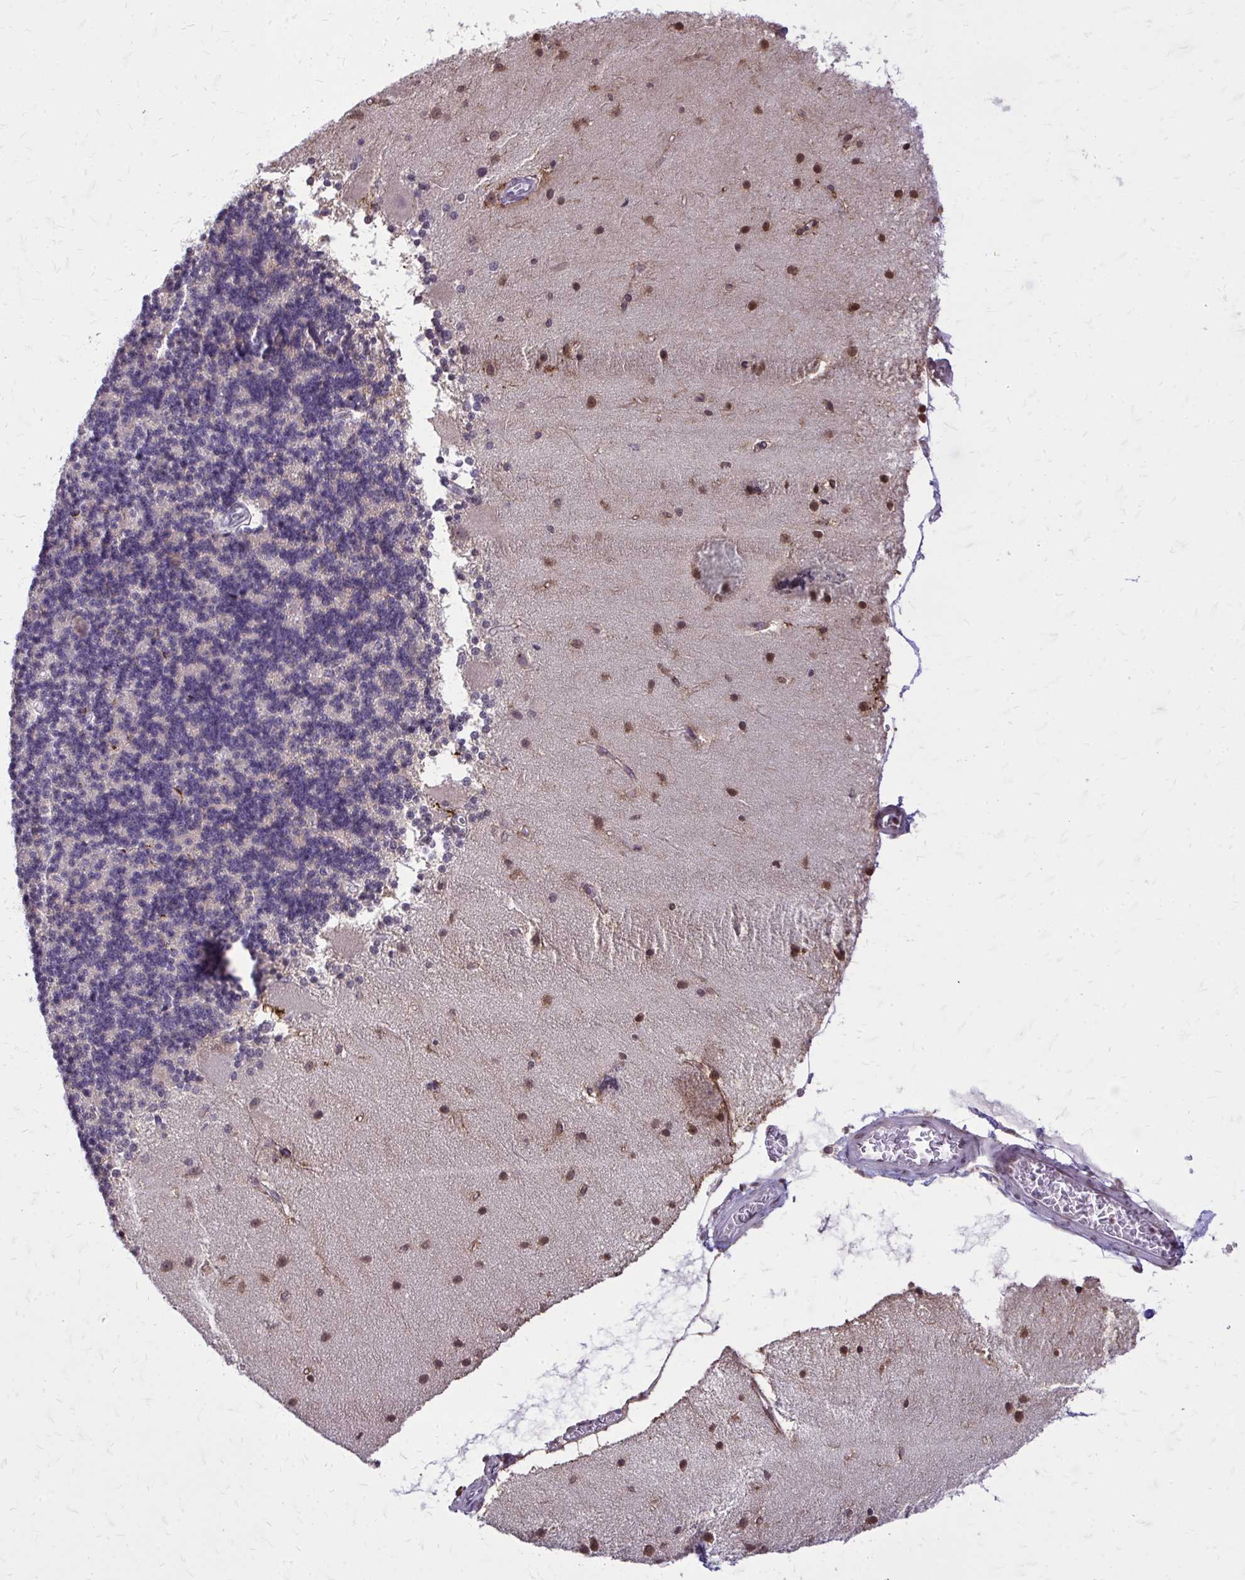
{"staining": {"intensity": "negative", "quantity": "none", "location": "none"}, "tissue": "cerebellum", "cell_type": "Cells in granular layer", "image_type": "normal", "snomed": [{"axis": "morphology", "description": "Normal tissue, NOS"}, {"axis": "topography", "description": "Cerebellum"}], "caption": "A high-resolution micrograph shows IHC staining of normal cerebellum, which shows no significant staining in cells in granular layer.", "gene": "AKAP5", "patient": {"sex": "female", "age": 54}}